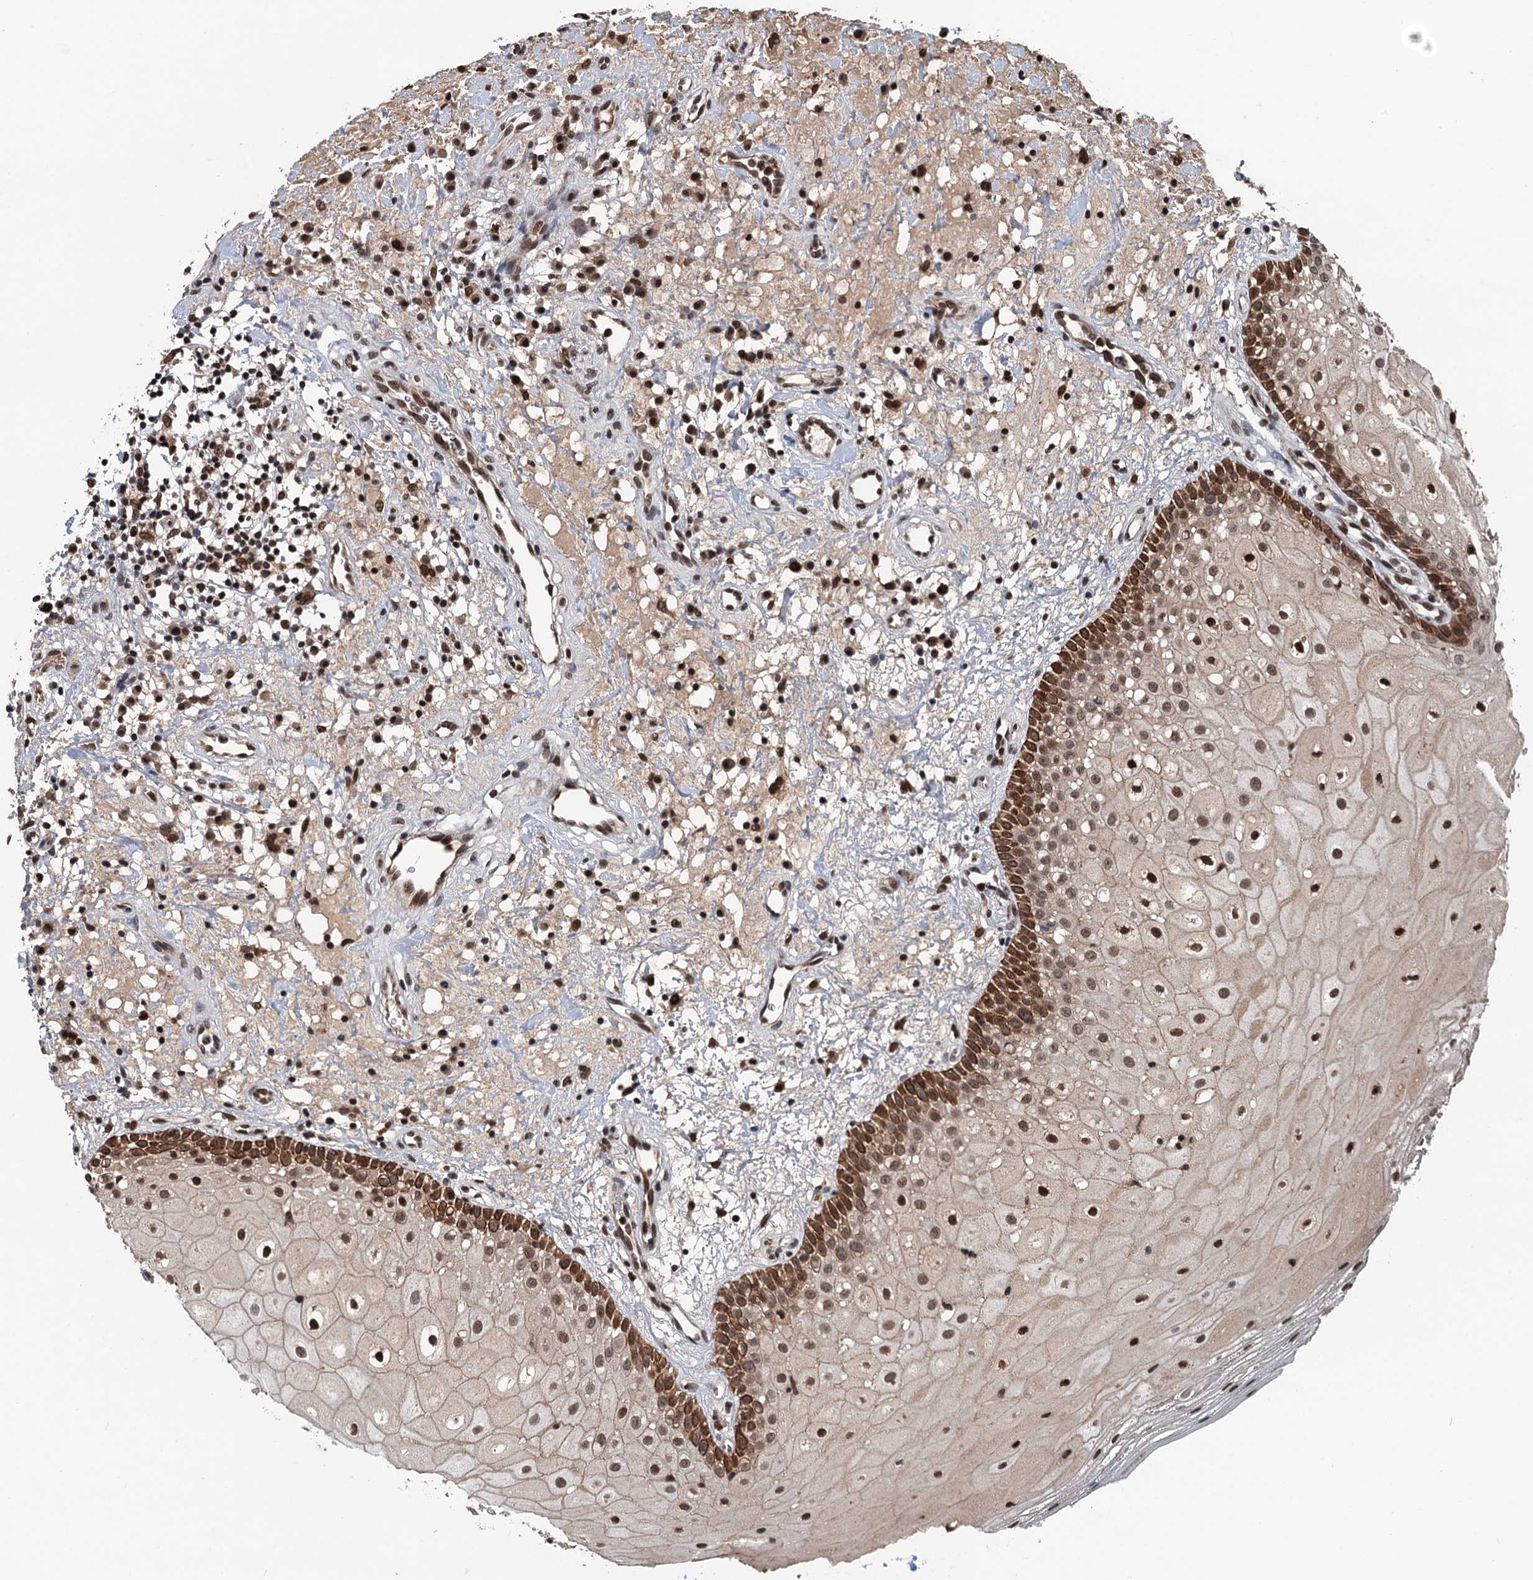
{"staining": {"intensity": "strong", "quantity": "25%-75%", "location": "cytoplasmic/membranous,nuclear"}, "tissue": "oral mucosa", "cell_type": "Squamous epithelial cells", "image_type": "normal", "snomed": [{"axis": "morphology", "description": "Normal tissue, NOS"}, {"axis": "topography", "description": "Oral tissue"}], "caption": "Normal oral mucosa was stained to show a protein in brown. There is high levels of strong cytoplasmic/membranous,nuclear staining in about 25%-75% of squamous epithelial cells.", "gene": "RASSF4", "patient": {"sex": "male", "age": 74}}